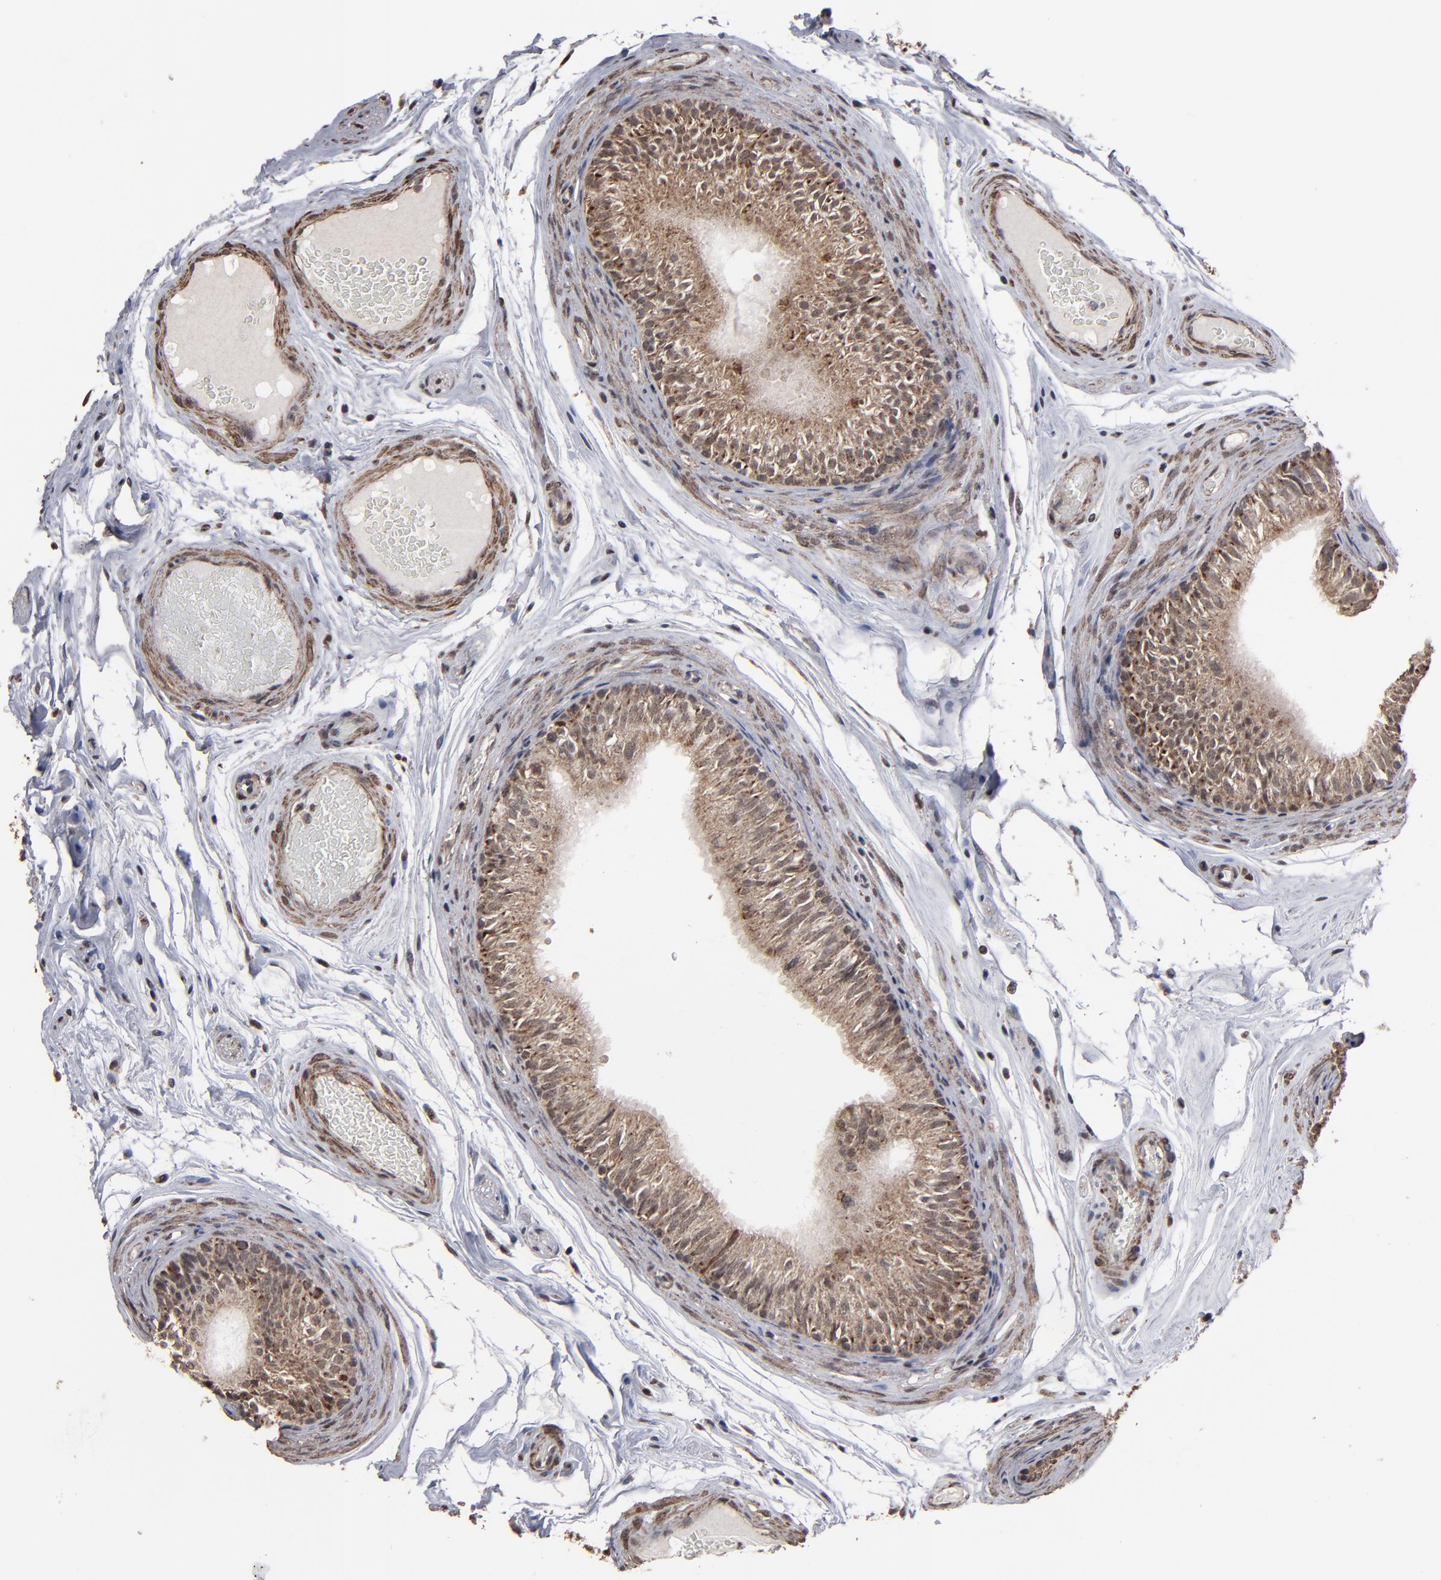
{"staining": {"intensity": "moderate", "quantity": ">75%", "location": "cytoplasmic/membranous"}, "tissue": "epididymis", "cell_type": "Glandular cells", "image_type": "normal", "snomed": [{"axis": "morphology", "description": "Normal tissue, NOS"}, {"axis": "topography", "description": "Testis"}, {"axis": "topography", "description": "Epididymis"}], "caption": "A brown stain shows moderate cytoplasmic/membranous staining of a protein in glandular cells of normal human epididymis.", "gene": "BNIP3", "patient": {"sex": "male", "age": 36}}